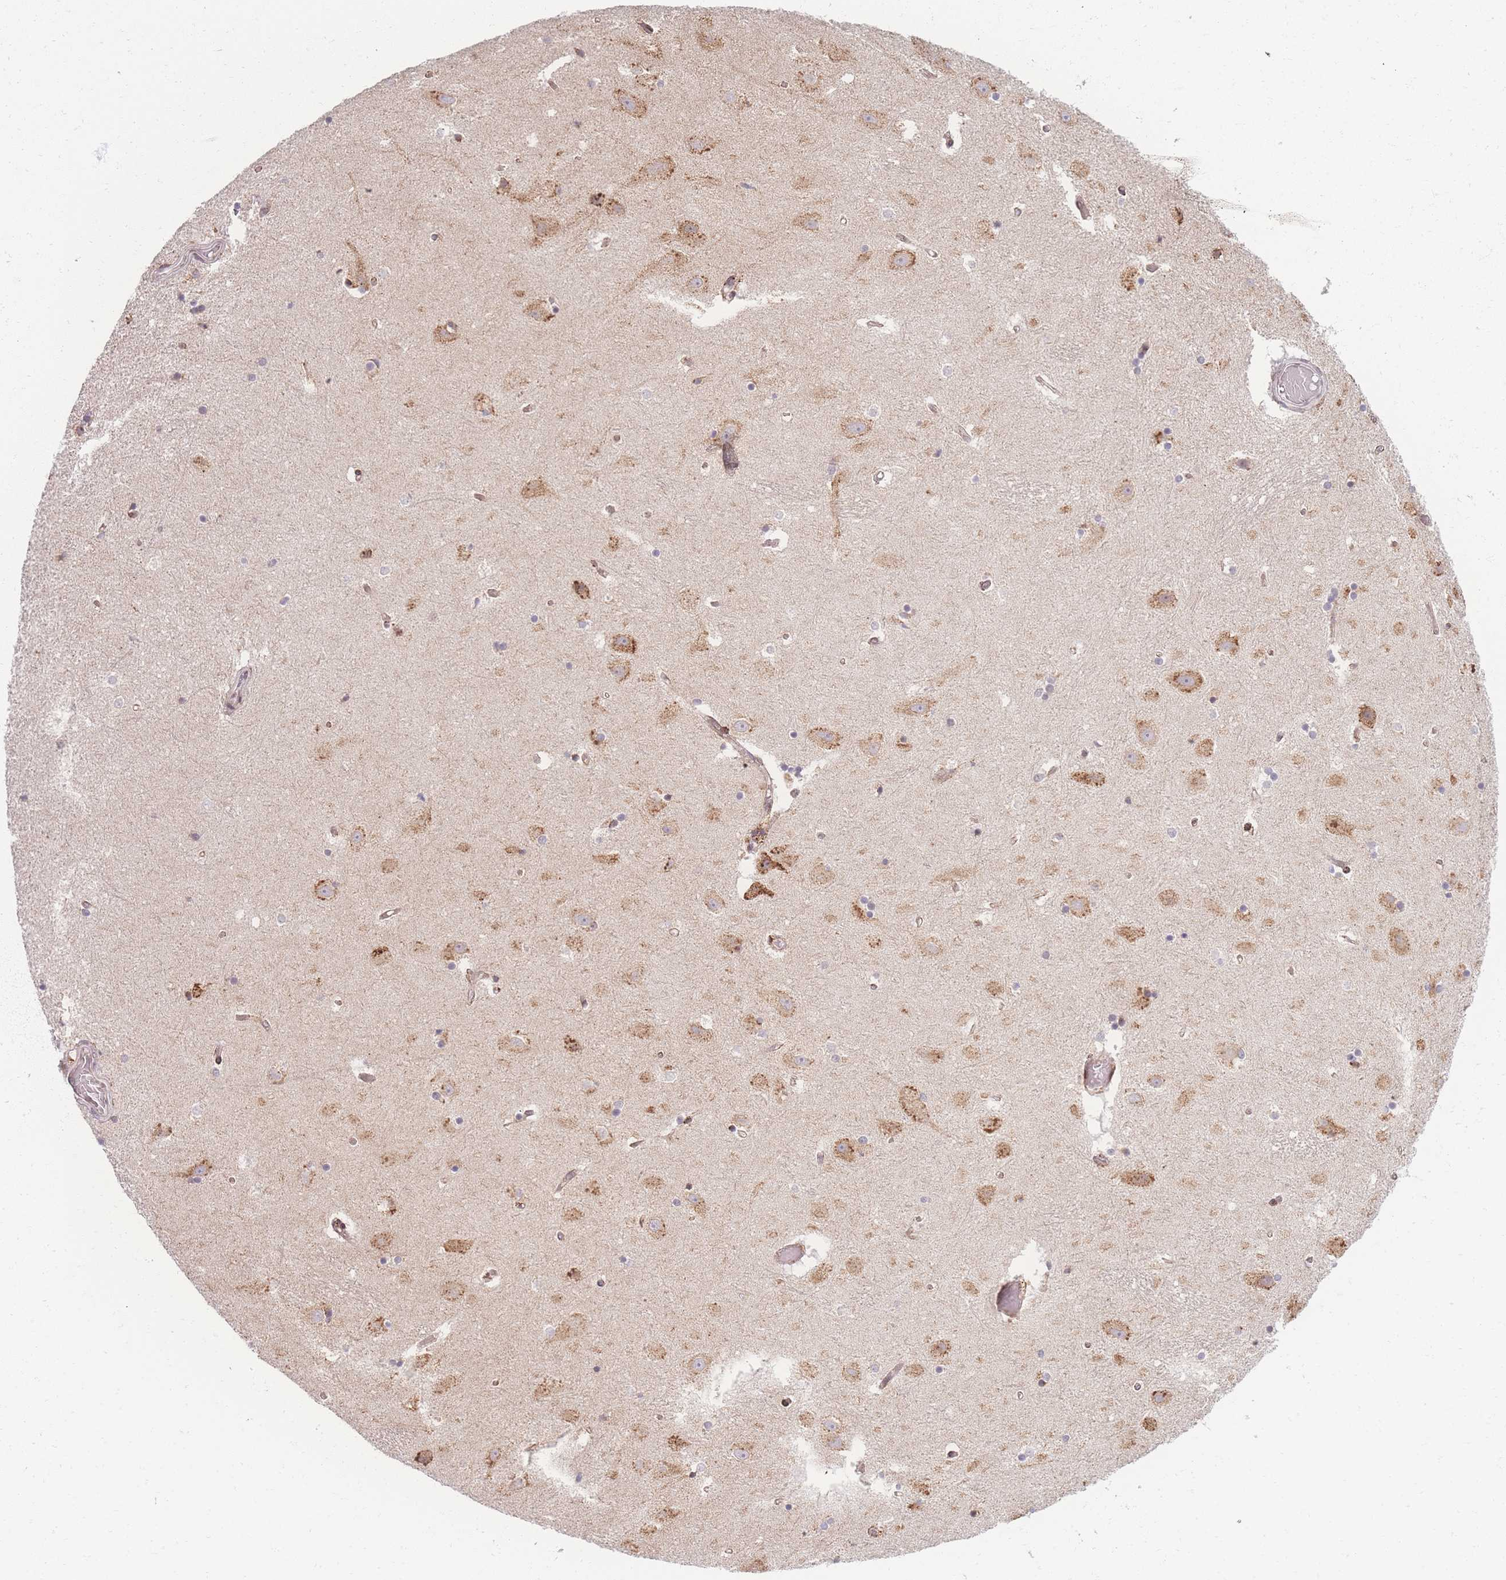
{"staining": {"intensity": "negative", "quantity": "none", "location": "none"}, "tissue": "hippocampus", "cell_type": "Glial cells", "image_type": "normal", "snomed": [{"axis": "morphology", "description": "Normal tissue, NOS"}, {"axis": "topography", "description": "Hippocampus"}], "caption": "The image reveals no significant expression in glial cells of hippocampus.", "gene": "ZC3H13", "patient": {"sex": "female", "age": 52}}